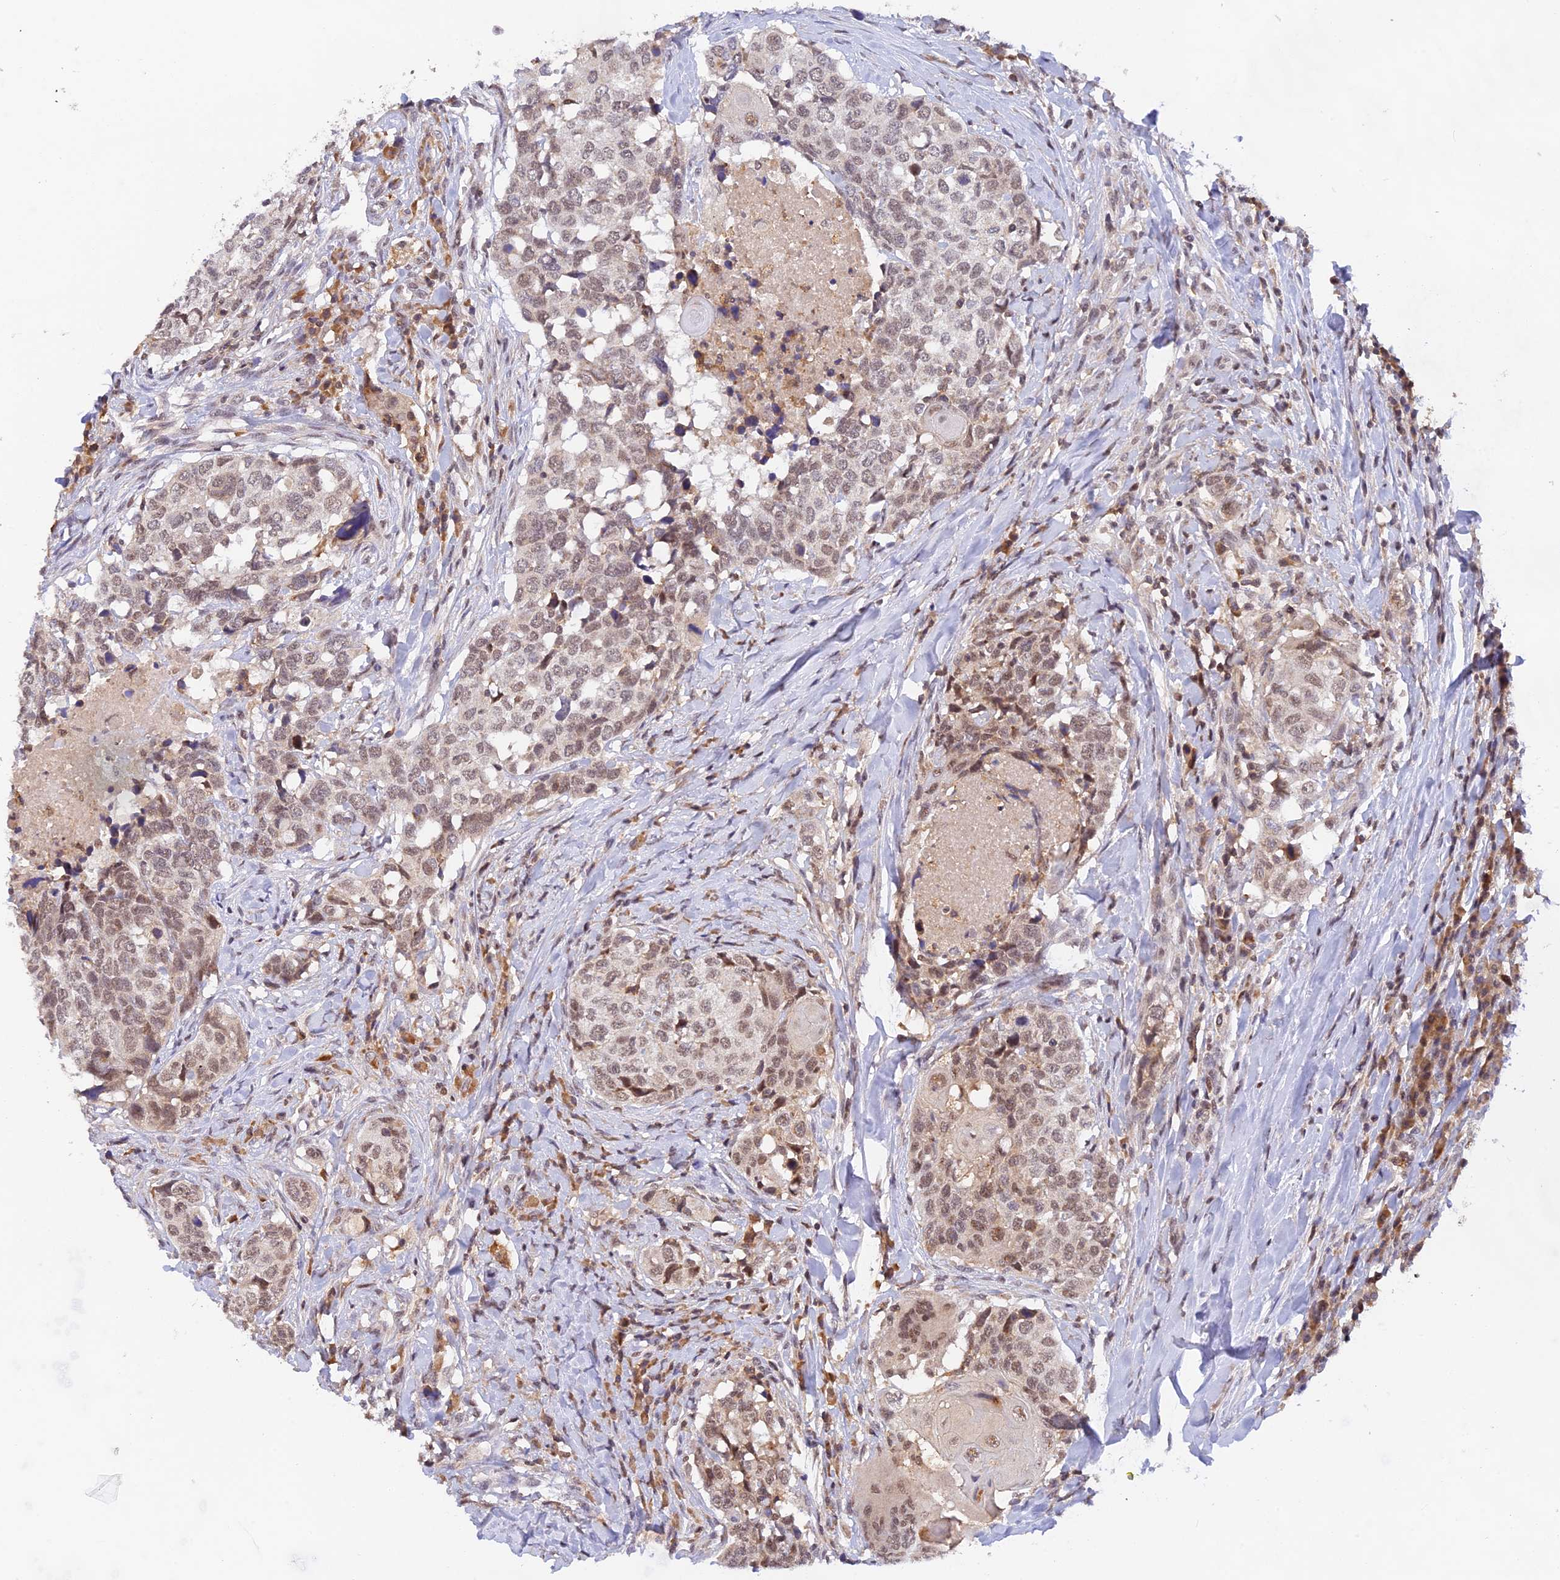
{"staining": {"intensity": "weak", "quantity": ">75%", "location": "nuclear"}, "tissue": "head and neck cancer", "cell_type": "Tumor cells", "image_type": "cancer", "snomed": [{"axis": "morphology", "description": "Squamous cell carcinoma, NOS"}, {"axis": "topography", "description": "Head-Neck"}], "caption": "IHC image of neoplastic tissue: human head and neck cancer stained using IHC demonstrates low levels of weak protein expression localized specifically in the nuclear of tumor cells, appearing as a nuclear brown color.", "gene": "PEX16", "patient": {"sex": "male", "age": 66}}